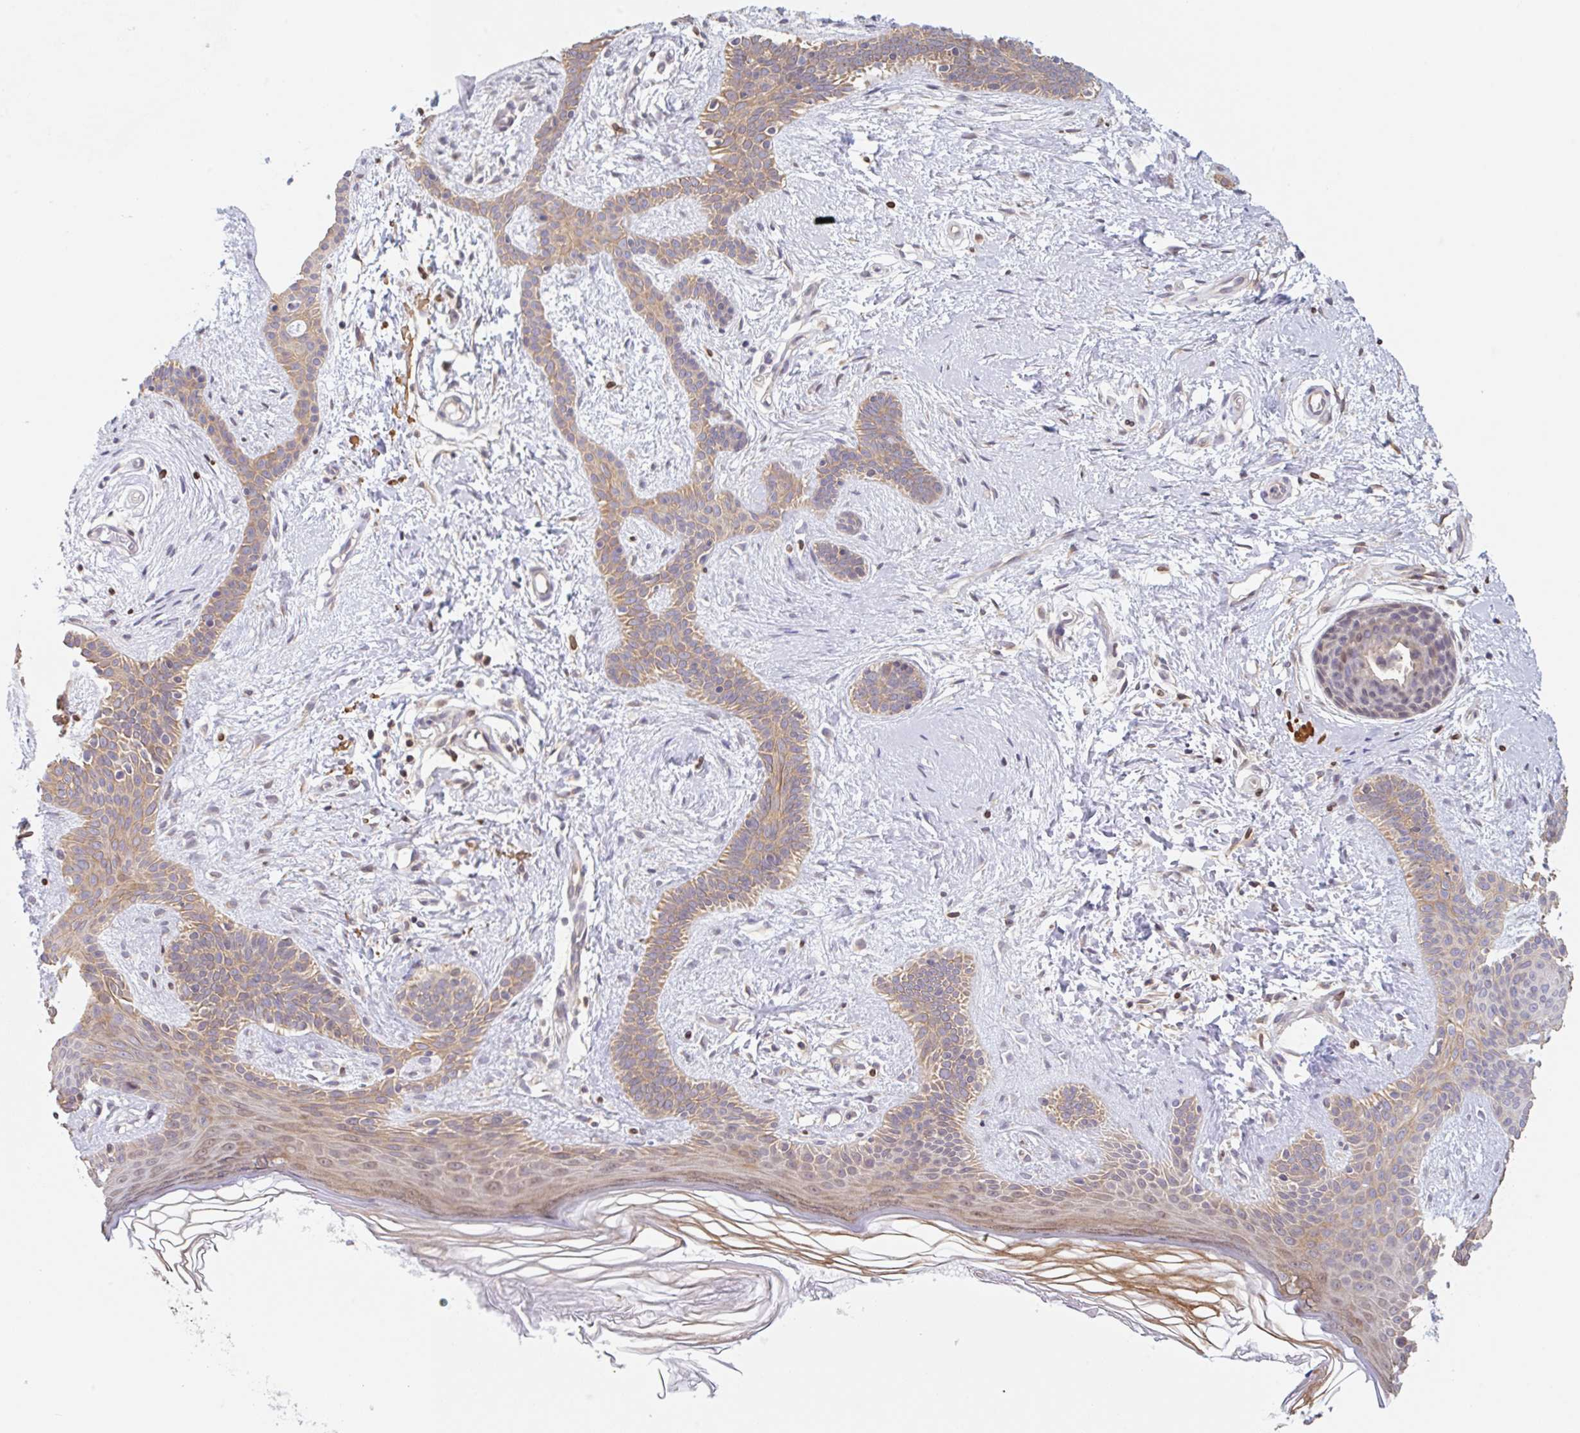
{"staining": {"intensity": "weak", "quantity": ">75%", "location": "cytoplasmic/membranous"}, "tissue": "skin cancer", "cell_type": "Tumor cells", "image_type": "cancer", "snomed": [{"axis": "morphology", "description": "Basal cell carcinoma"}, {"axis": "topography", "description": "Skin"}], "caption": "Immunohistochemical staining of basal cell carcinoma (skin) shows weak cytoplasmic/membranous protein expression in approximately >75% of tumor cells.", "gene": "TBPL2", "patient": {"sex": "male", "age": 78}}